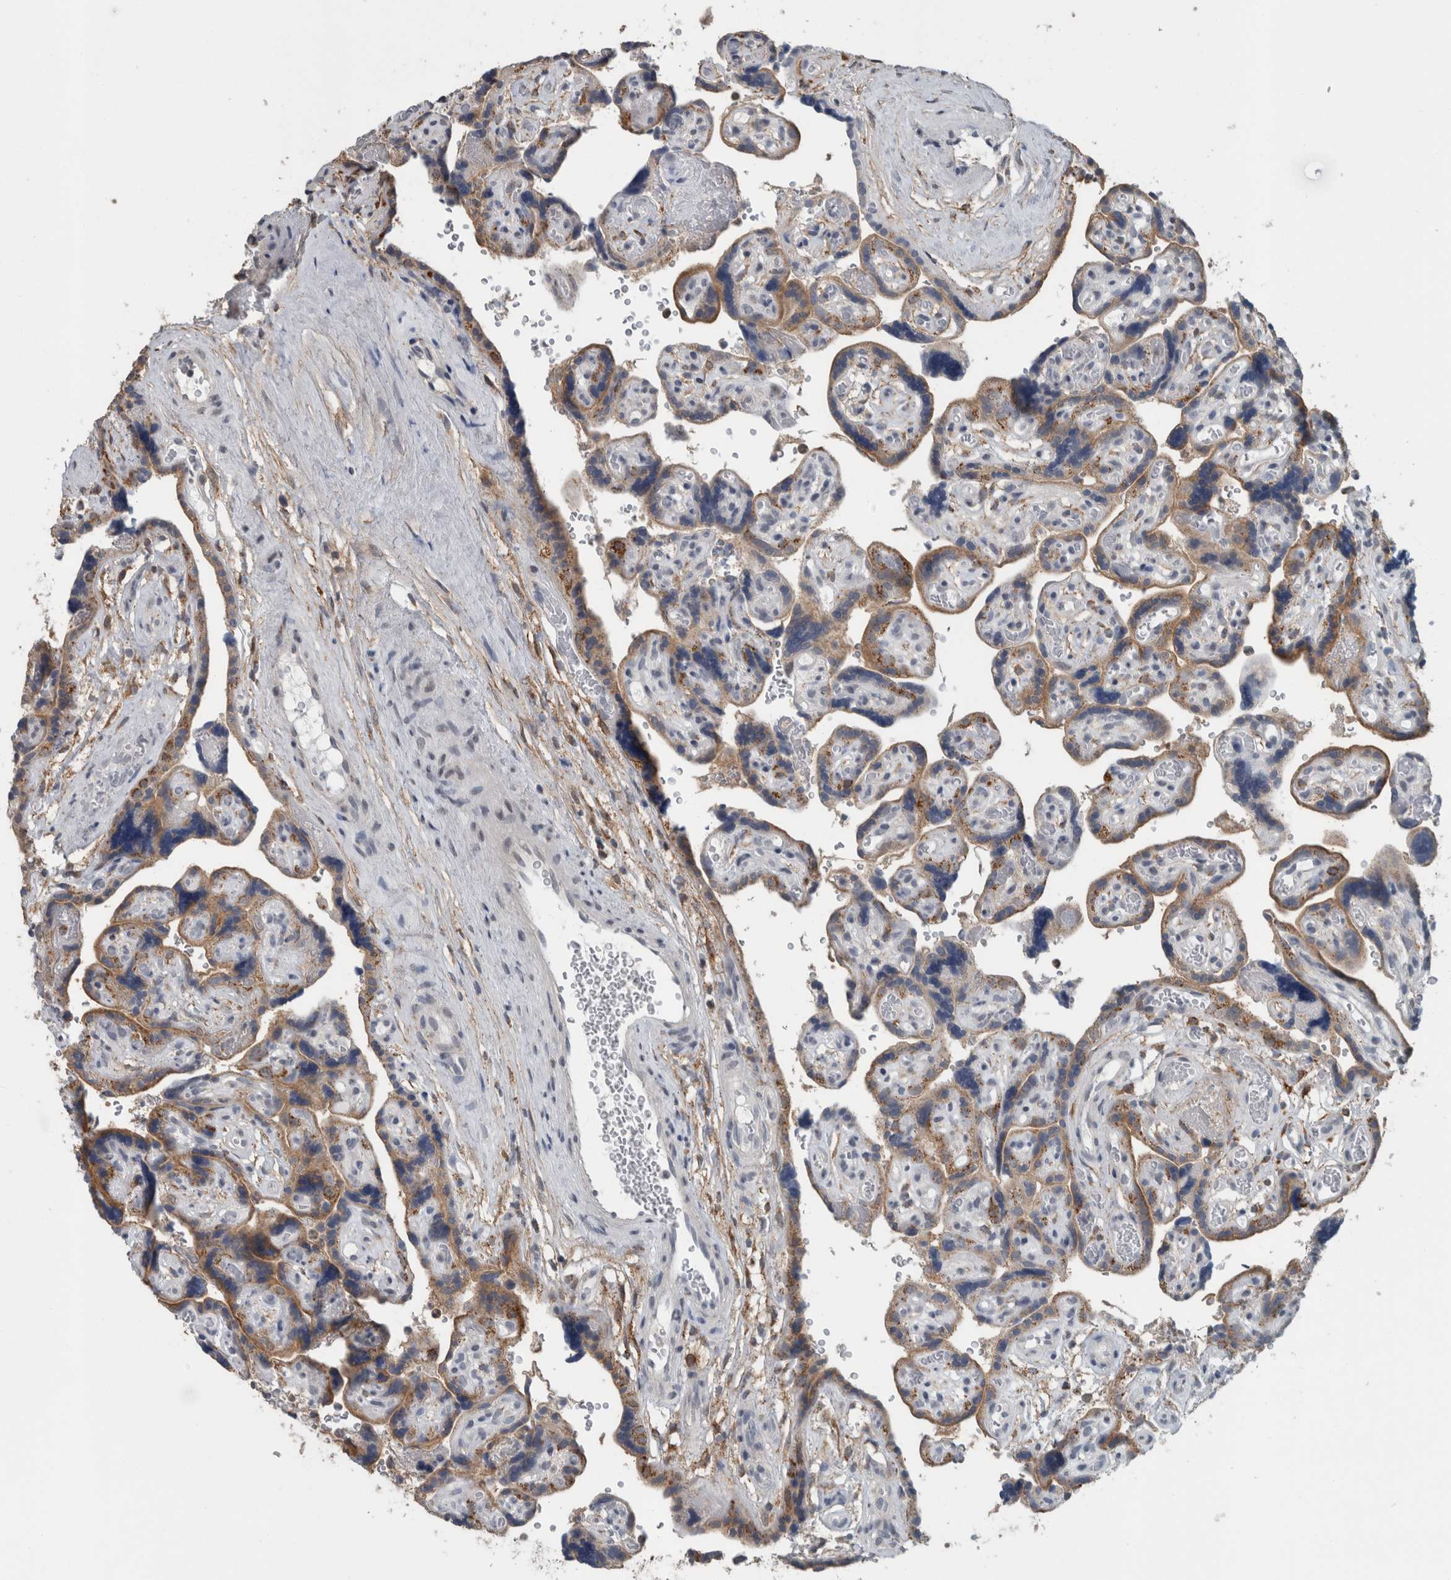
{"staining": {"intensity": "moderate", "quantity": "25%-75%", "location": "cytoplasmic/membranous"}, "tissue": "placenta", "cell_type": "Decidual cells", "image_type": "normal", "snomed": [{"axis": "morphology", "description": "Normal tissue, NOS"}, {"axis": "topography", "description": "Placenta"}], "caption": "Protein expression analysis of normal placenta demonstrates moderate cytoplasmic/membranous expression in about 25%-75% of decidual cells. Immunohistochemistry stains the protein in brown and the nuclei are stained blue.", "gene": "ACSF2", "patient": {"sex": "female", "age": 30}}